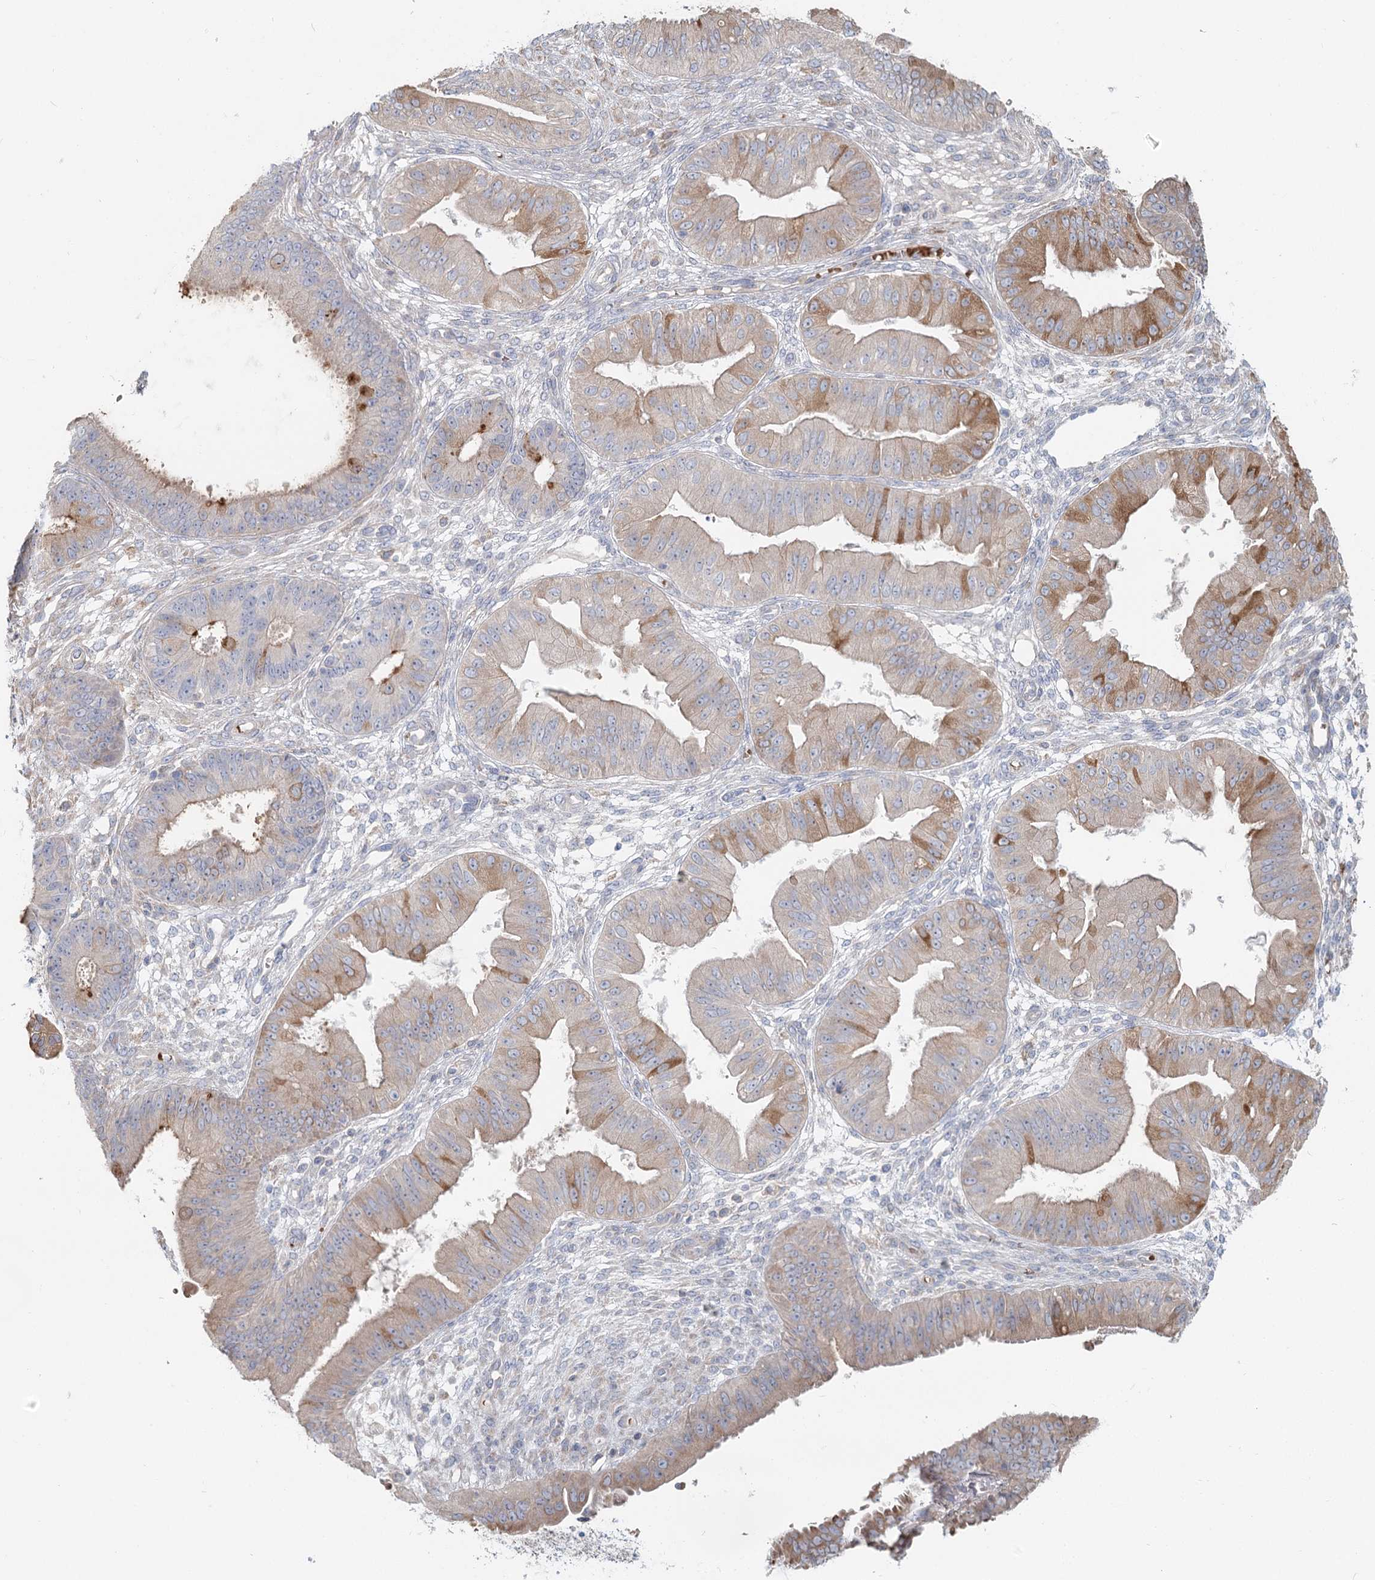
{"staining": {"intensity": "moderate", "quantity": "<25%", "location": "cytoplasmic/membranous"}, "tissue": "ovarian cancer", "cell_type": "Tumor cells", "image_type": "cancer", "snomed": [{"axis": "morphology", "description": "Carcinoma, endometroid"}, {"axis": "topography", "description": "Appendix"}, {"axis": "topography", "description": "Ovary"}], "caption": "Endometroid carcinoma (ovarian) tissue shows moderate cytoplasmic/membranous staining in approximately <25% of tumor cells", "gene": "ANKRD16", "patient": {"sex": "female", "age": 42}}